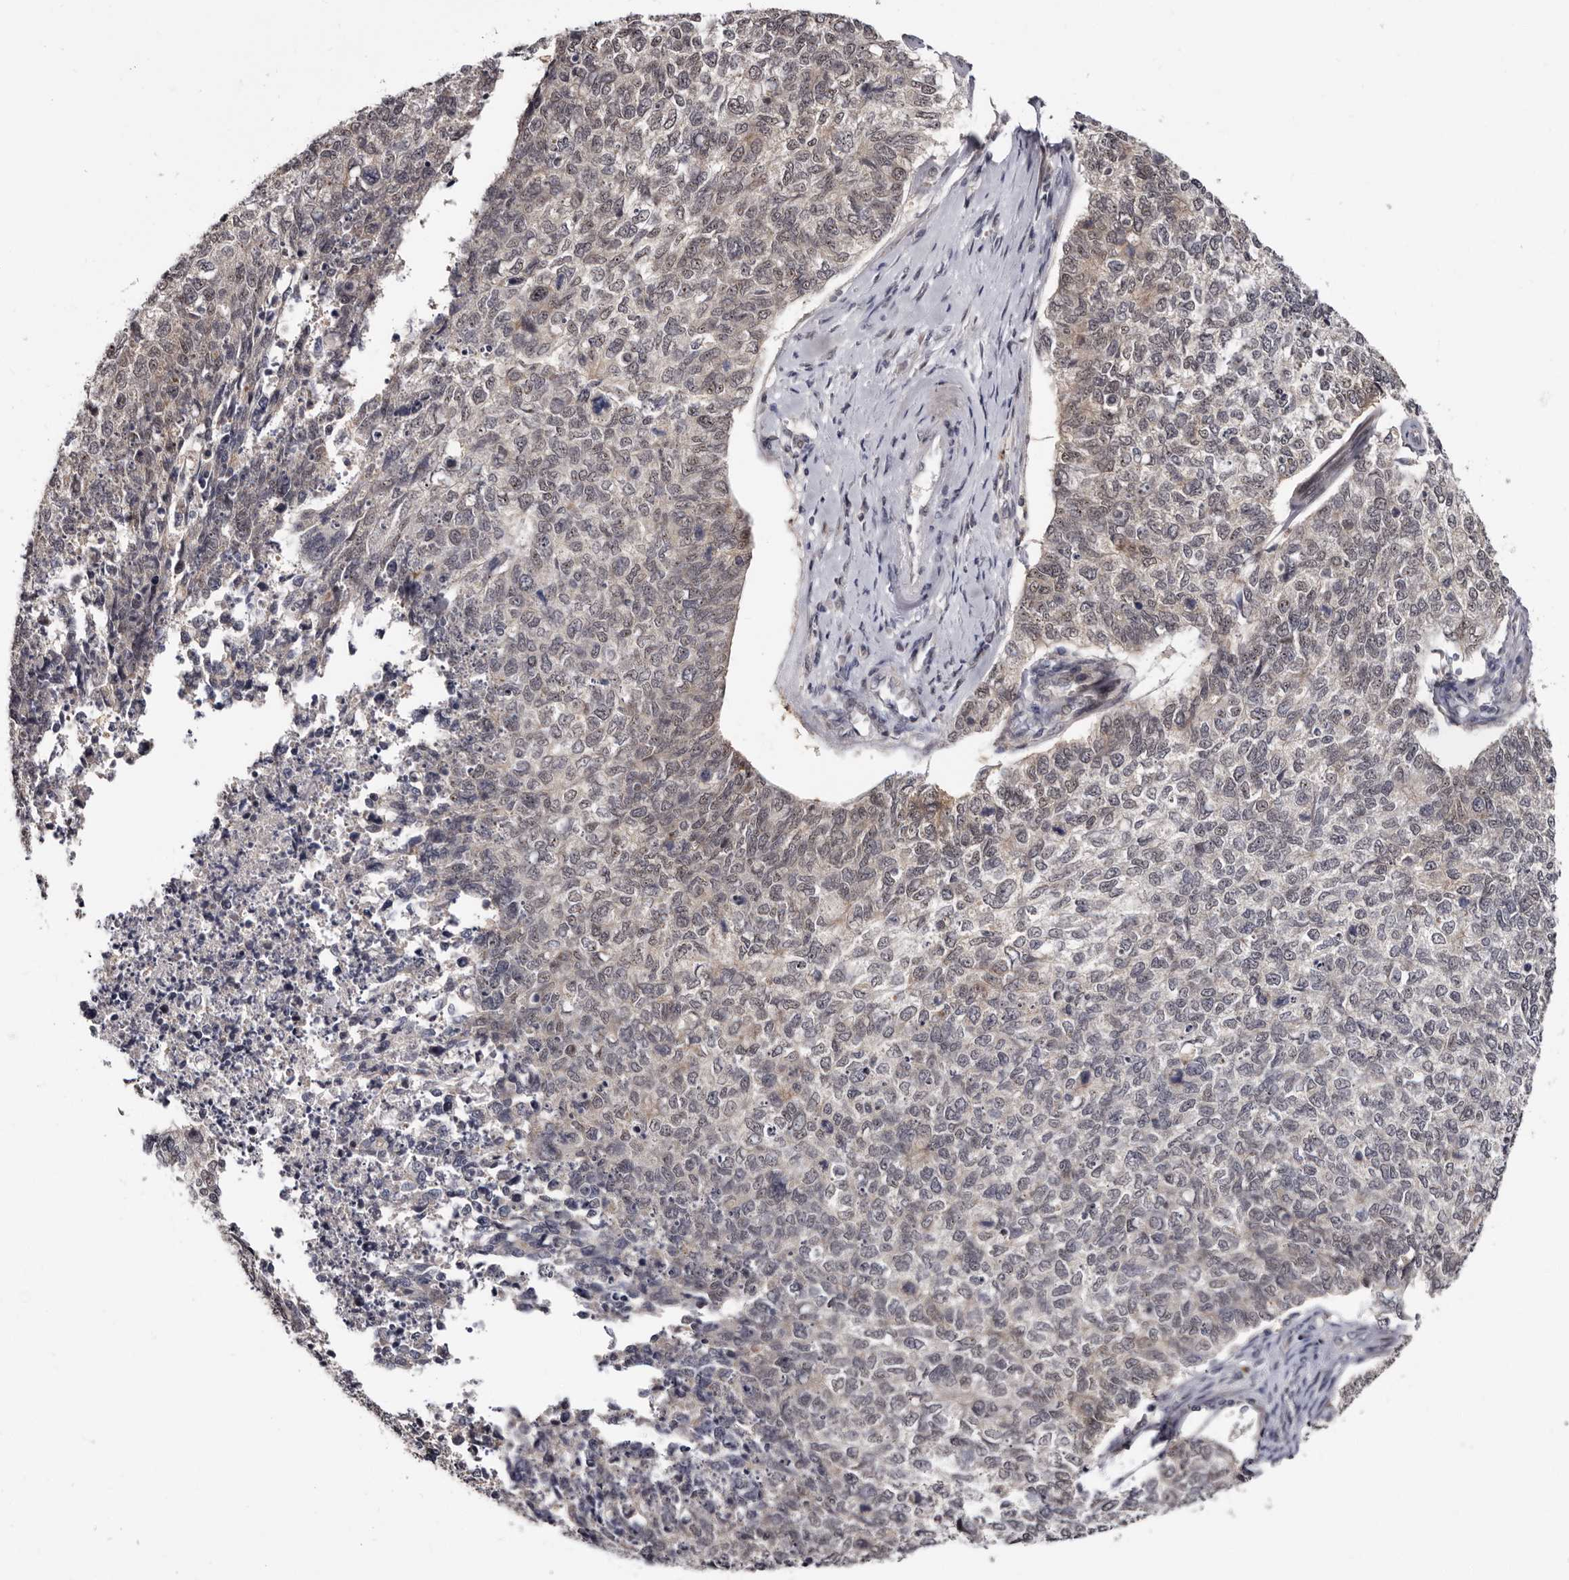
{"staining": {"intensity": "weak", "quantity": "25%-75%", "location": "cytoplasmic/membranous,nuclear"}, "tissue": "cervical cancer", "cell_type": "Tumor cells", "image_type": "cancer", "snomed": [{"axis": "morphology", "description": "Squamous cell carcinoma, NOS"}, {"axis": "topography", "description": "Cervix"}], "caption": "Squamous cell carcinoma (cervical) stained with DAB (3,3'-diaminobenzidine) immunohistochemistry reveals low levels of weak cytoplasmic/membranous and nuclear staining in approximately 25%-75% of tumor cells.", "gene": "PHF20L1", "patient": {"sex": "female", "age": 63}}